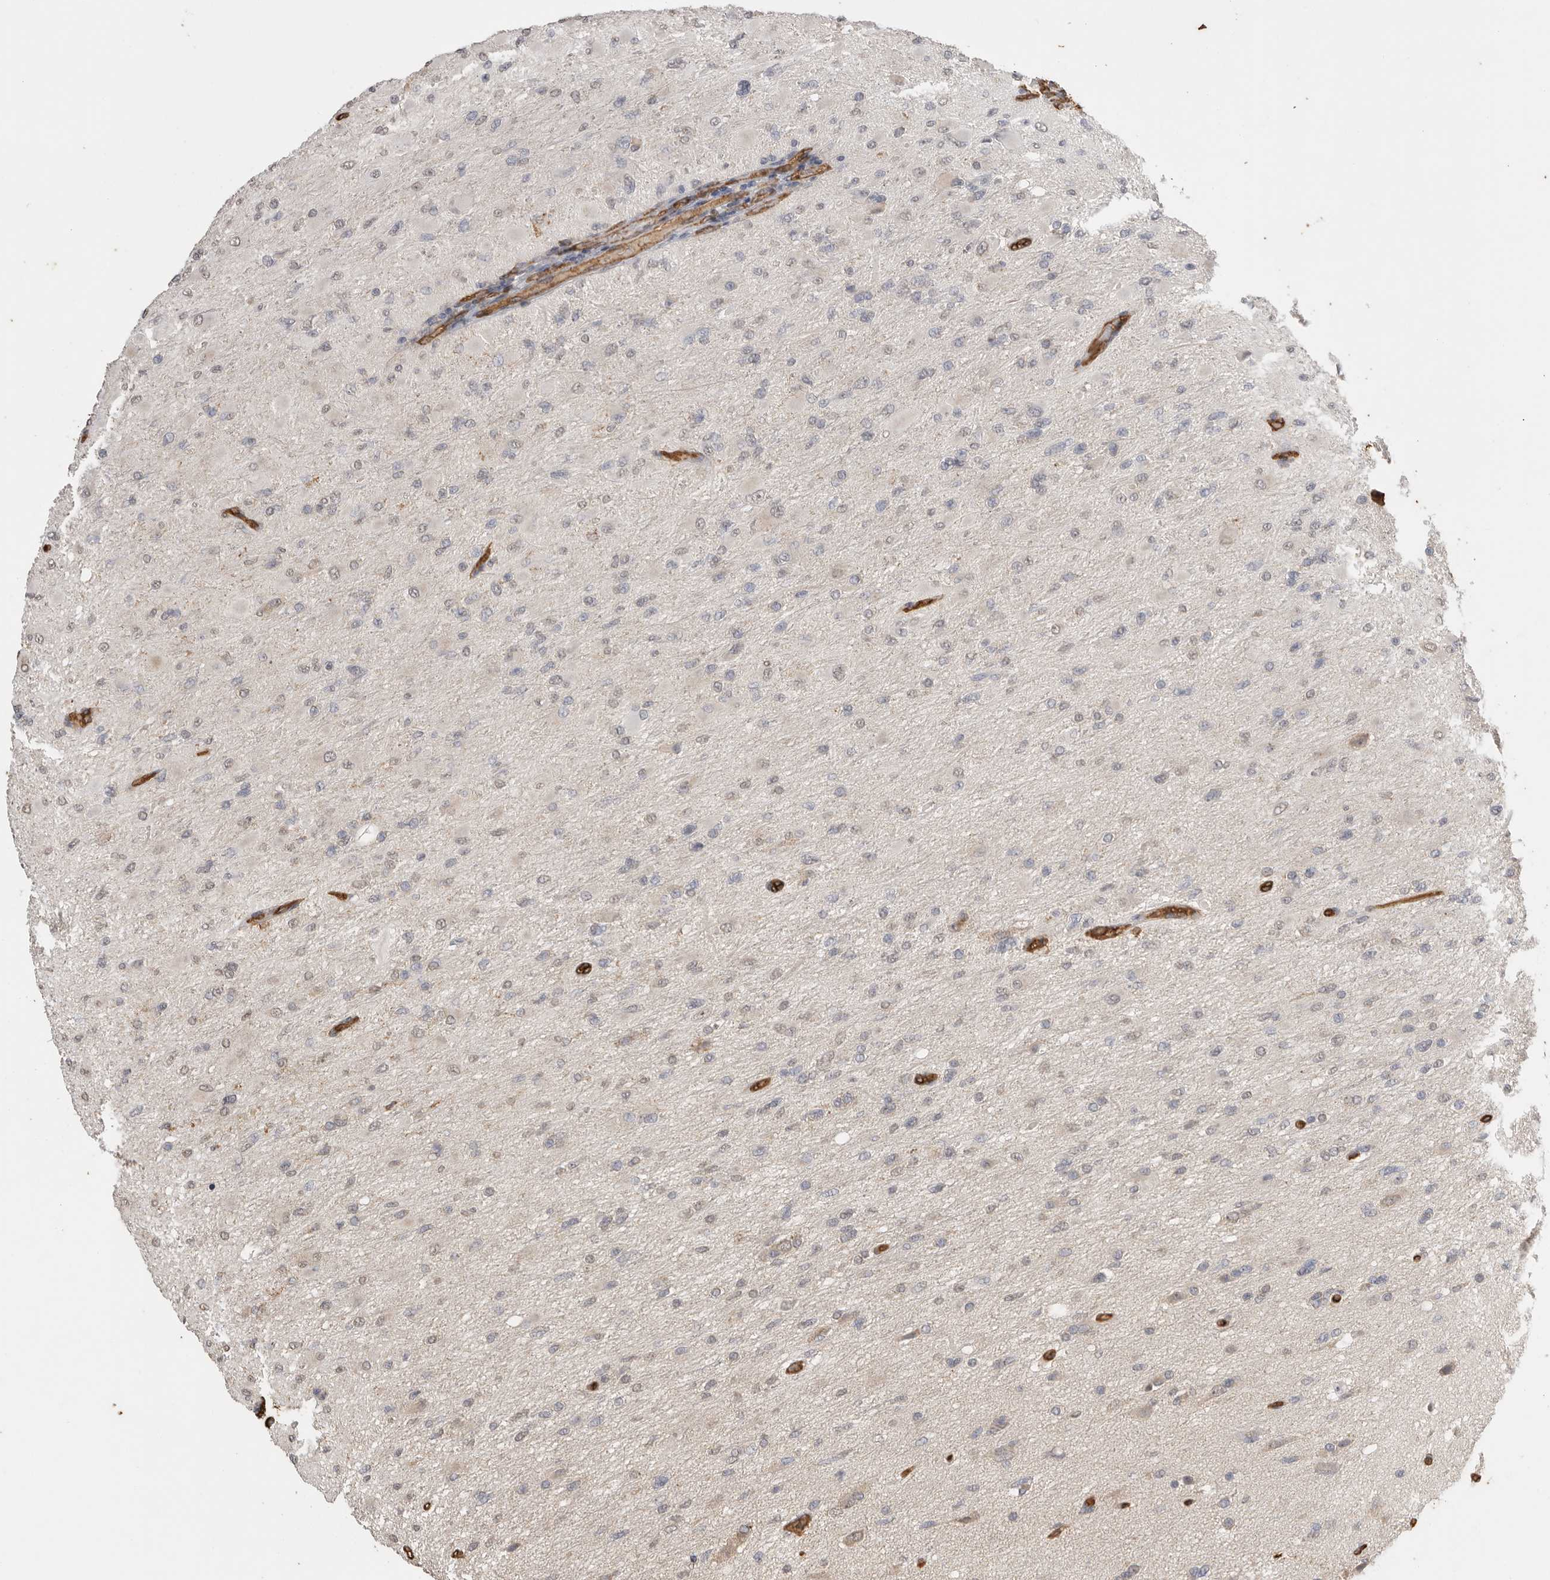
{"staining": {"intensity": "negative", "quantity": "none", "location": "none"}, "tissue": "glioma", "cell_type": "Tumor cells", "image_type": "cancer", "snomed": [{"axis": "morphology", "description": "Glioma, malignant, High grade"}, {"axis": "topography", "description": "Cerebral cortex"}], "caption": "A micrograph of human glioma is negative for staining in tumor cells.", "gene": "IL27", "patient": {"sex": "female", "age": 36}}